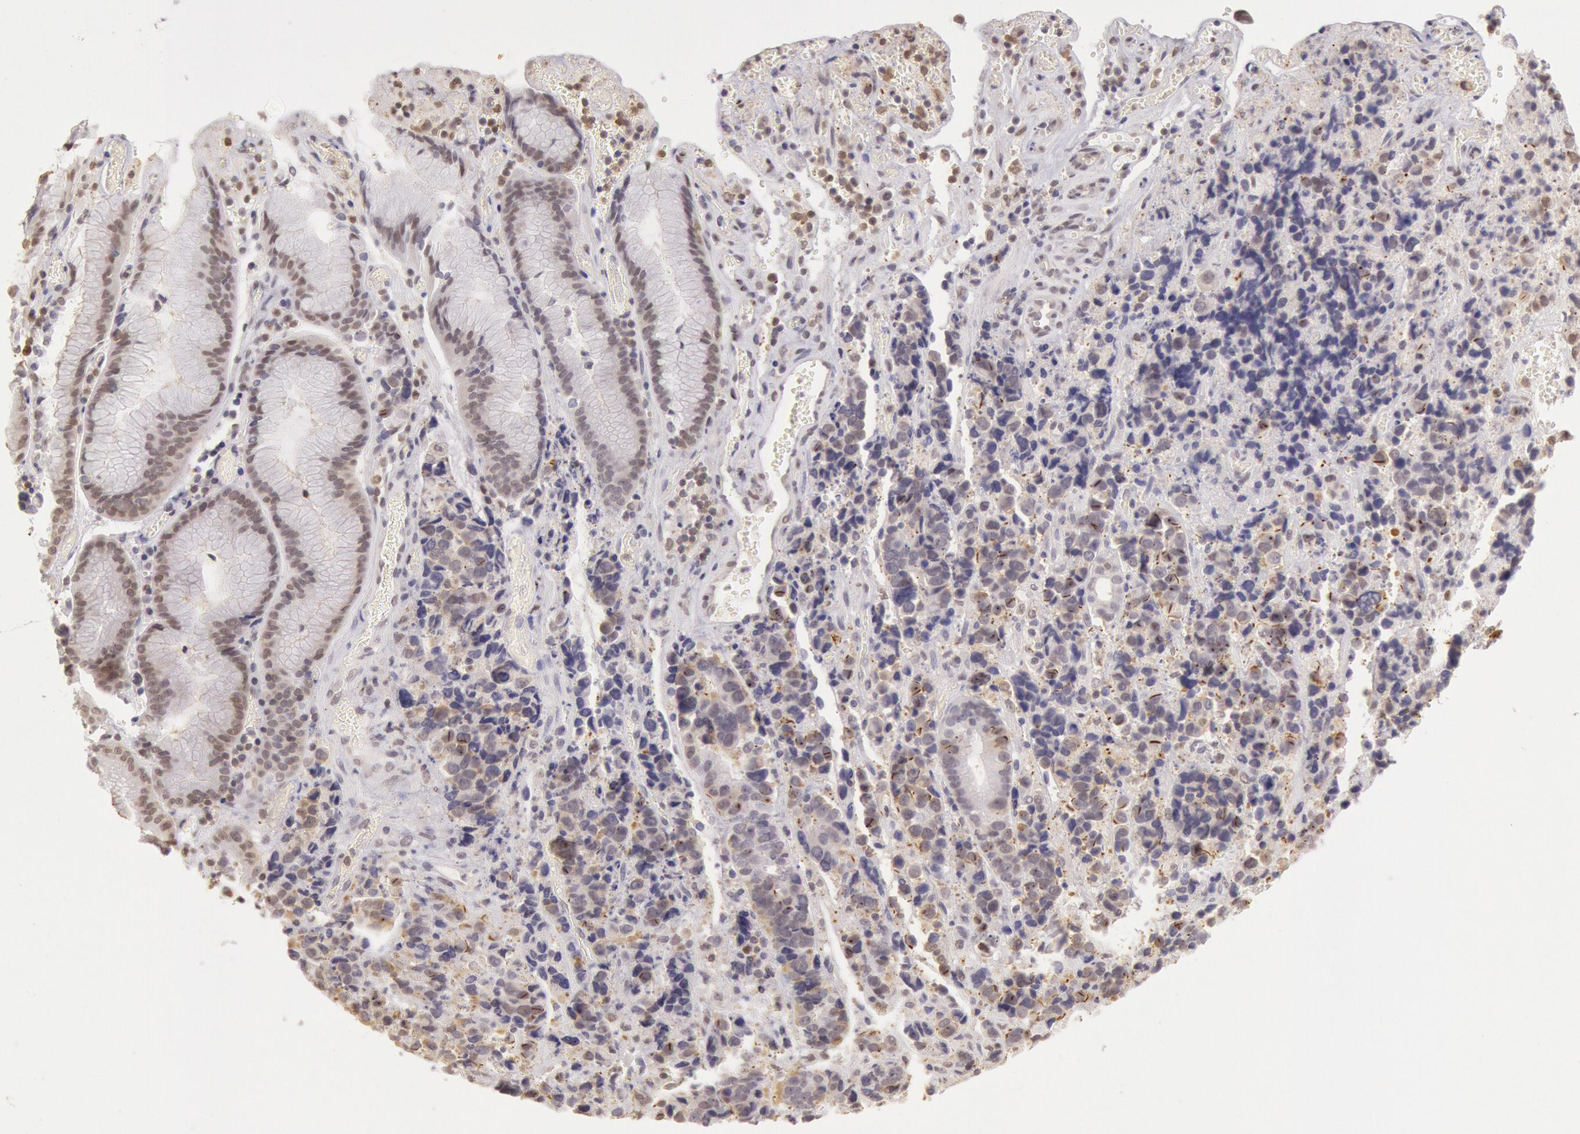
{"staining": {"intensity": "moderate", "quantity": "25%-75%", "location": "nuclear"}, "tissue": "stomach cancer", "cell_type": "Tumor cells", "image_type": "cancer", "snomed": [{"axis": "morphology", "description": "Adenocarcinoma, NOS"}, {"axis": "topography", "description": "Stomach, upper"}], "caption": "Immunohistochemistry (IHC) (DAB) staining of human stomach cancer reveals moderate nuclear protein staining in about 25%-75% of tumor cells. (brown staining indicates protein expression, while blue staining denotes nuclei).", "gene": "HIF1A", "patient": {"sex": "male", "age": 71}}